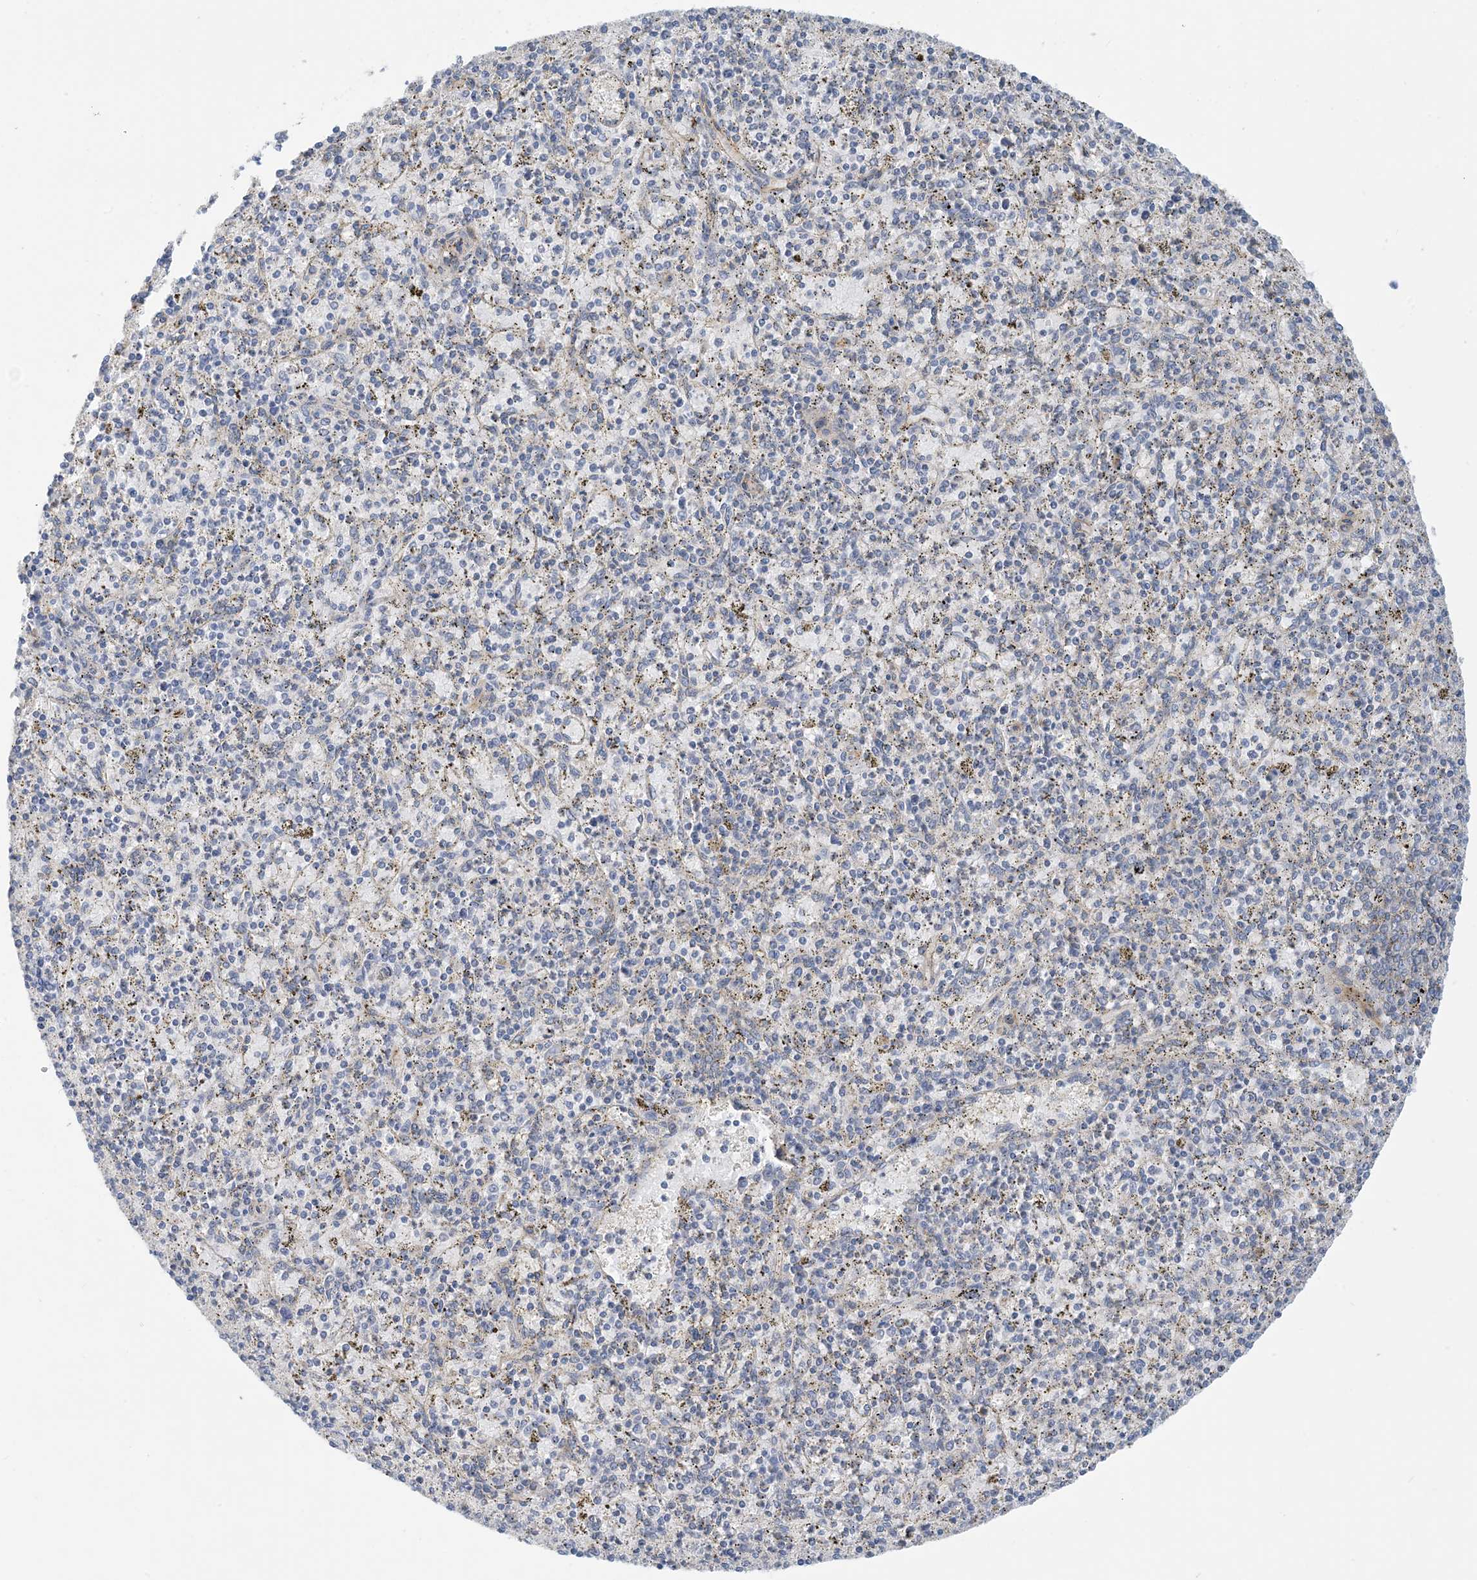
{"staining": {"intensity": "negative", "quantity": "none", "location": "none"}, "tissue": "spleen", "cell_type": "Cells in red pulp", "image_type": "normal", "snomed": [{"axis": "morphology", "description": "Normal tissue, NOS"}, {"axis": "topography", "description": "Spleen"}], "caption": "DAB (3,3'-diaminobenzidine) immunohistochemical staining of normal spleen demonstrates no significant staining in cells in red pulp.", "gene": "EIF2A", "patient": {"sex": "male", "age": 72}}